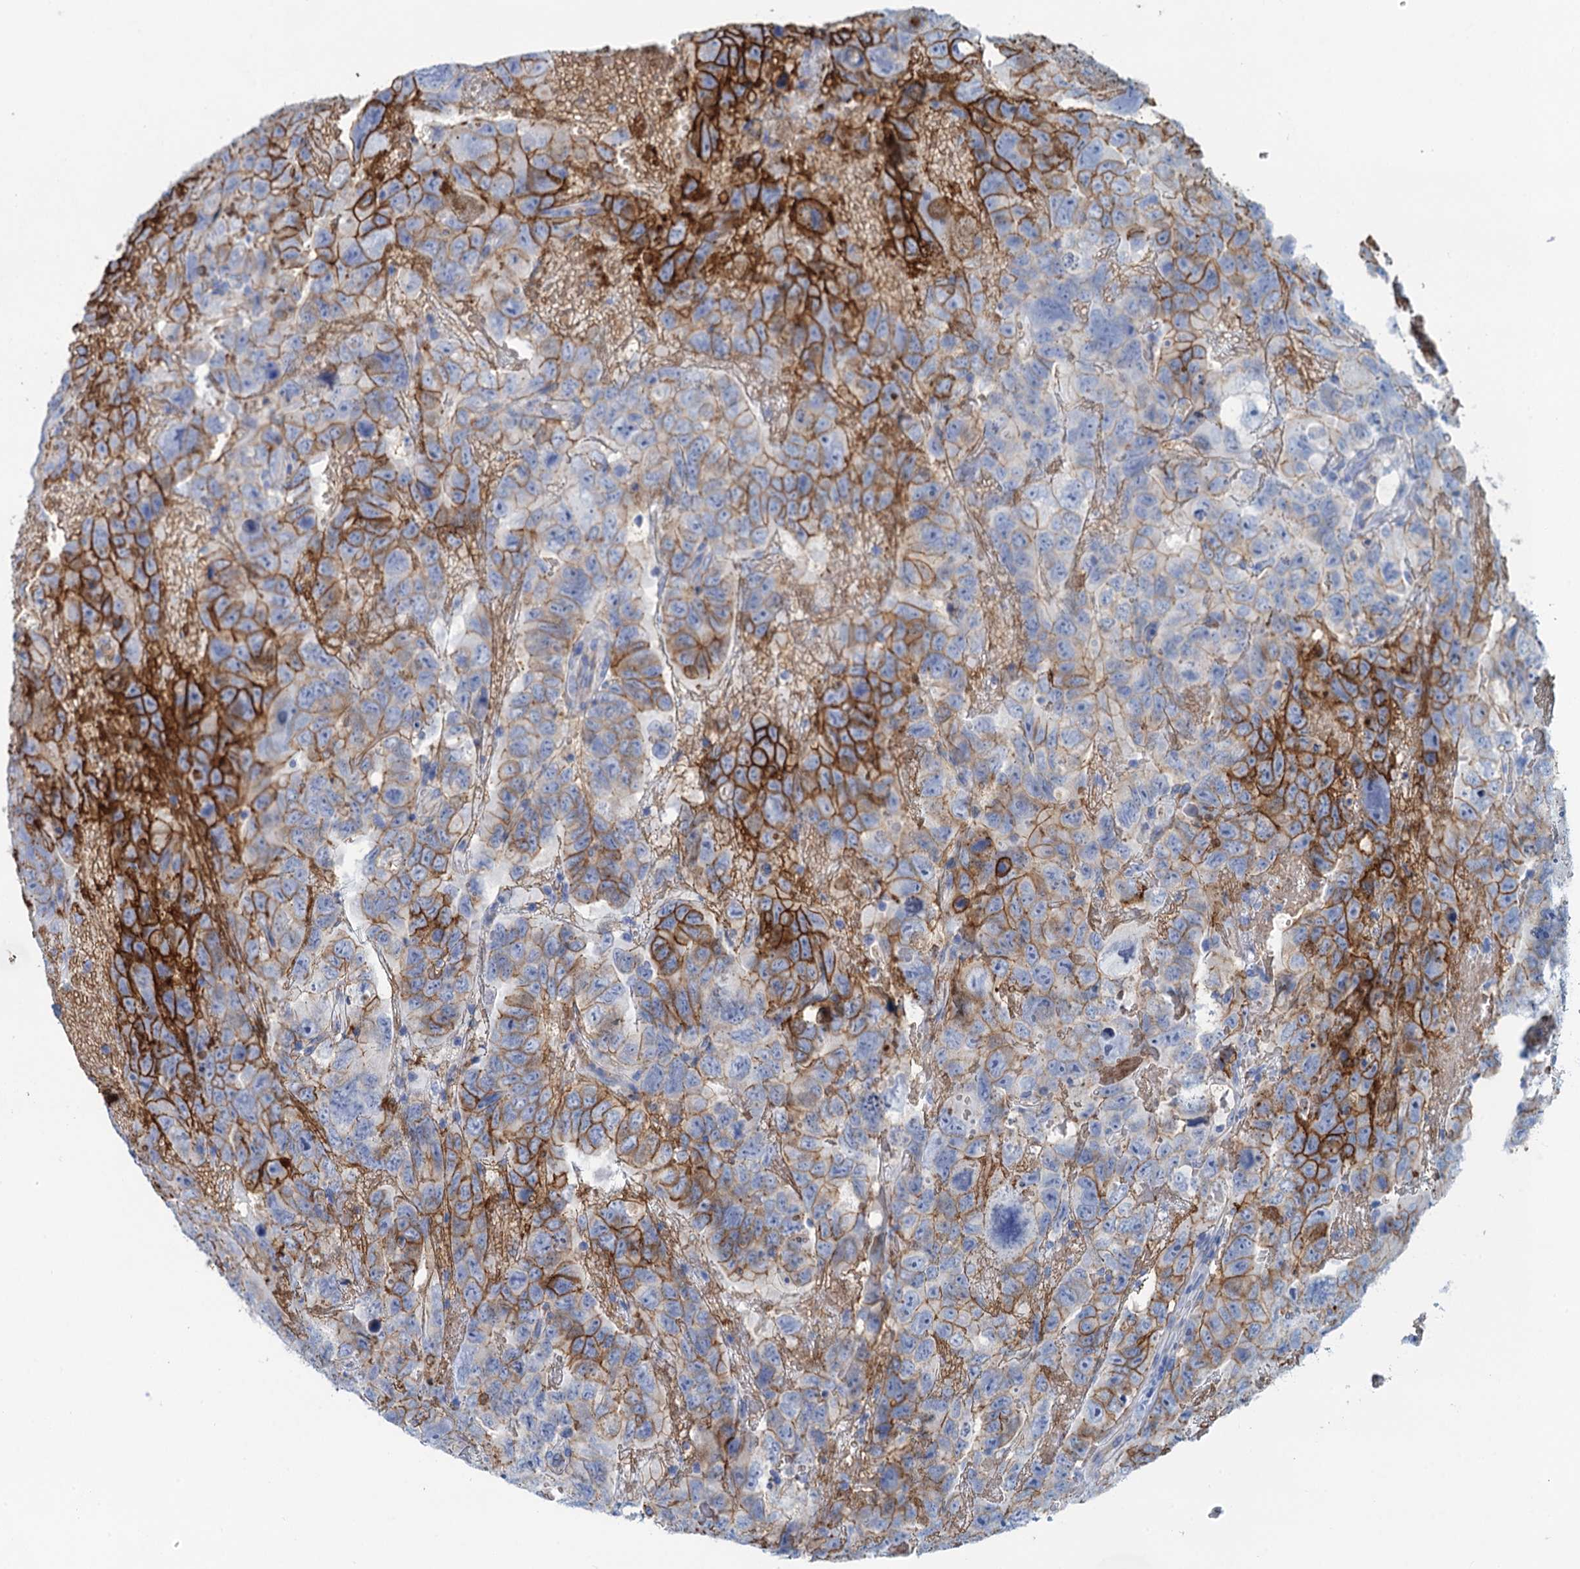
{"staining": {"intensity": "strong", "quantity": "25%-75%", "location": "cytoplasmic/membranous"}, "tissue": "testis cancer", "cell_type": "Tumor cells", "image_type": "cancer", "snomed": [{"axis": "morphology", "description": "Carcinoma, Embryonal, NOS"}, {"axis": "topography", "description": "Testis"}], "caption": "Protein staining exhibits strong cytoplasmic/membranous positivity in about 25%-75% of tumor cells in embryonal carcinoma (testis).", "gene": "MYADML2", "patient": {"sex": "male", "age": 45}}